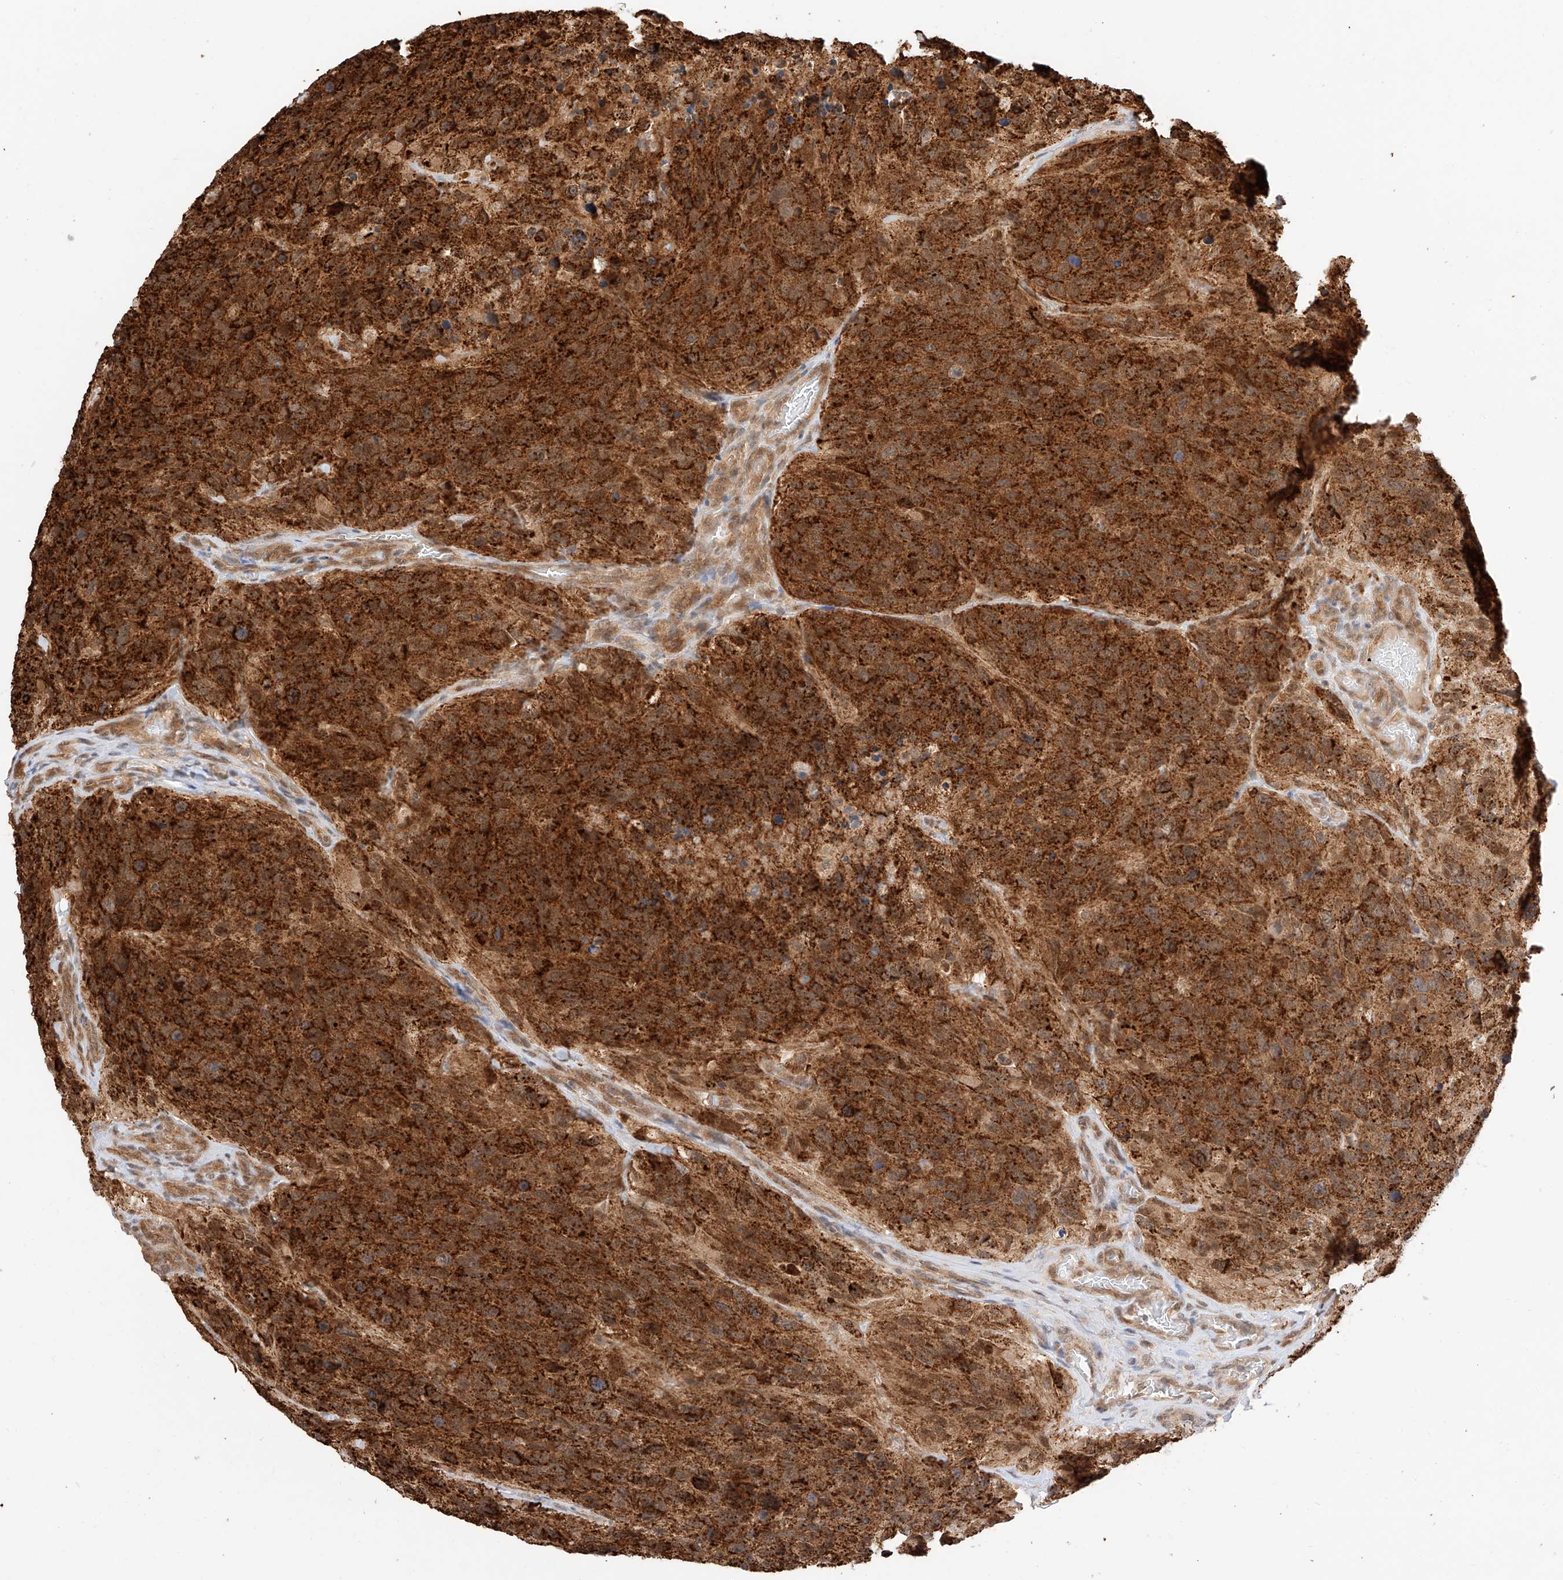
{"staining": {"intensity": "strong", "quantity": ">75%", "location": "cytoplasmic/membranous"}, "tissue": "glioma", "cell_type": "Tumor cells", "image_type": "cancer", "snomed": [{"axis": "morphology", "description": "Glioma, malignant, High grade"}, {"axis": "topography", "description": "Brain"}], "caption": "This histopathology image demonstrates IHC staining of human malignant glioma (high-grade), with high strong cytoplasmic/membranous staining in about >75% of tumor cells.", "gene": "EIF4H", "patient": {"sex": "male", "age": 69}}